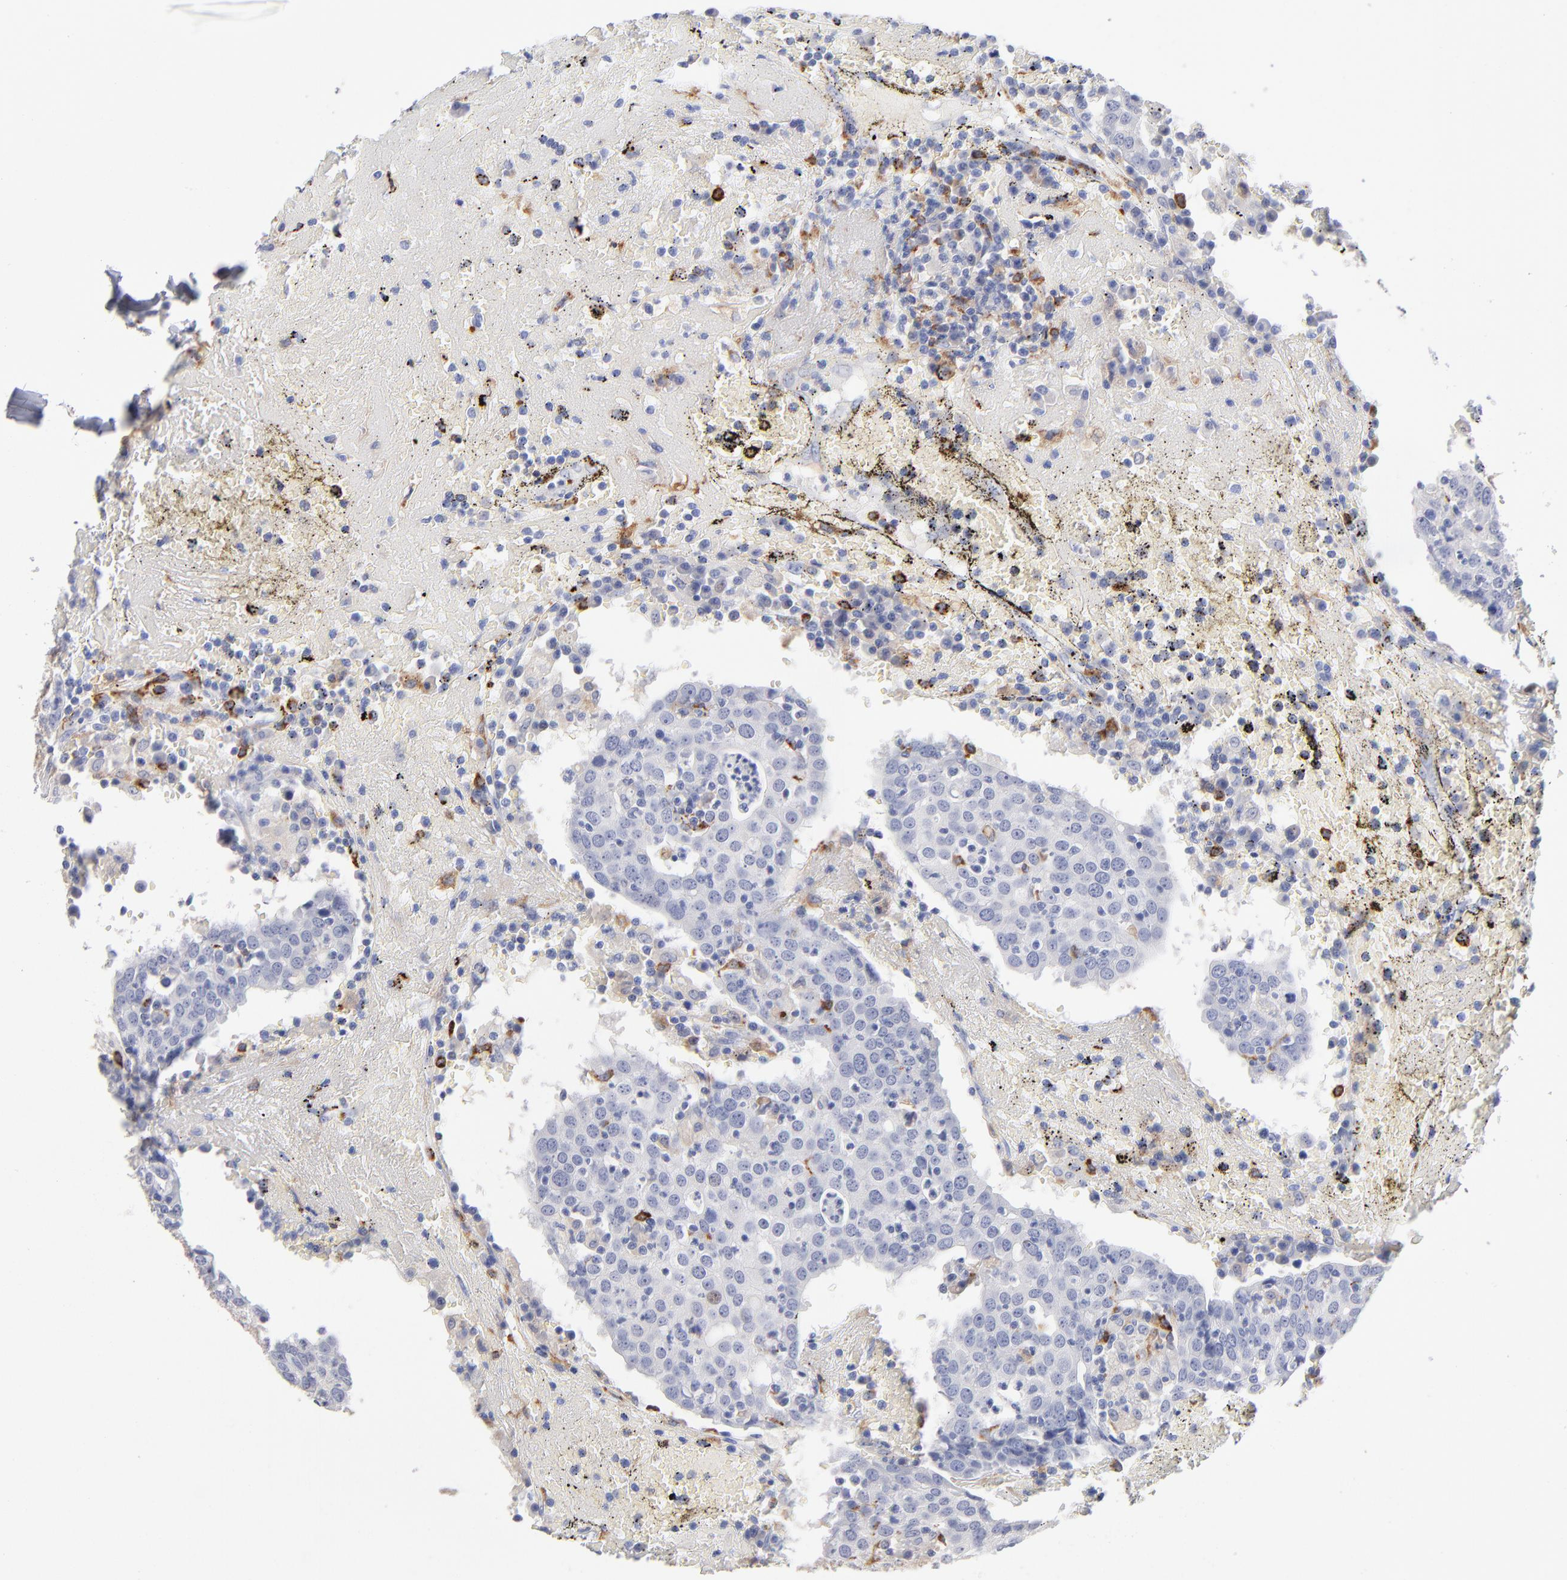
{"staining": {"intensity": "negative", "quantity": "none", "location": "none"}, "tissue": "head and neck cancer", "cell_type": "Tumor cells", "image_type": "cancer", "snomed": [{"axis": "morphology", "description": "Adenocarcinoma, NOS"}, {"axis": "topography", "description": "Salivary gland"}, {"axis": "topography", "description": "Head-Neck"}], "caption": "This is an immunohistochemistry (IHC) image of human head and neck cancer. There is no staining in tumor cells.", "gene": "CD180", "patient": {"sex": "female", "age": 65}}